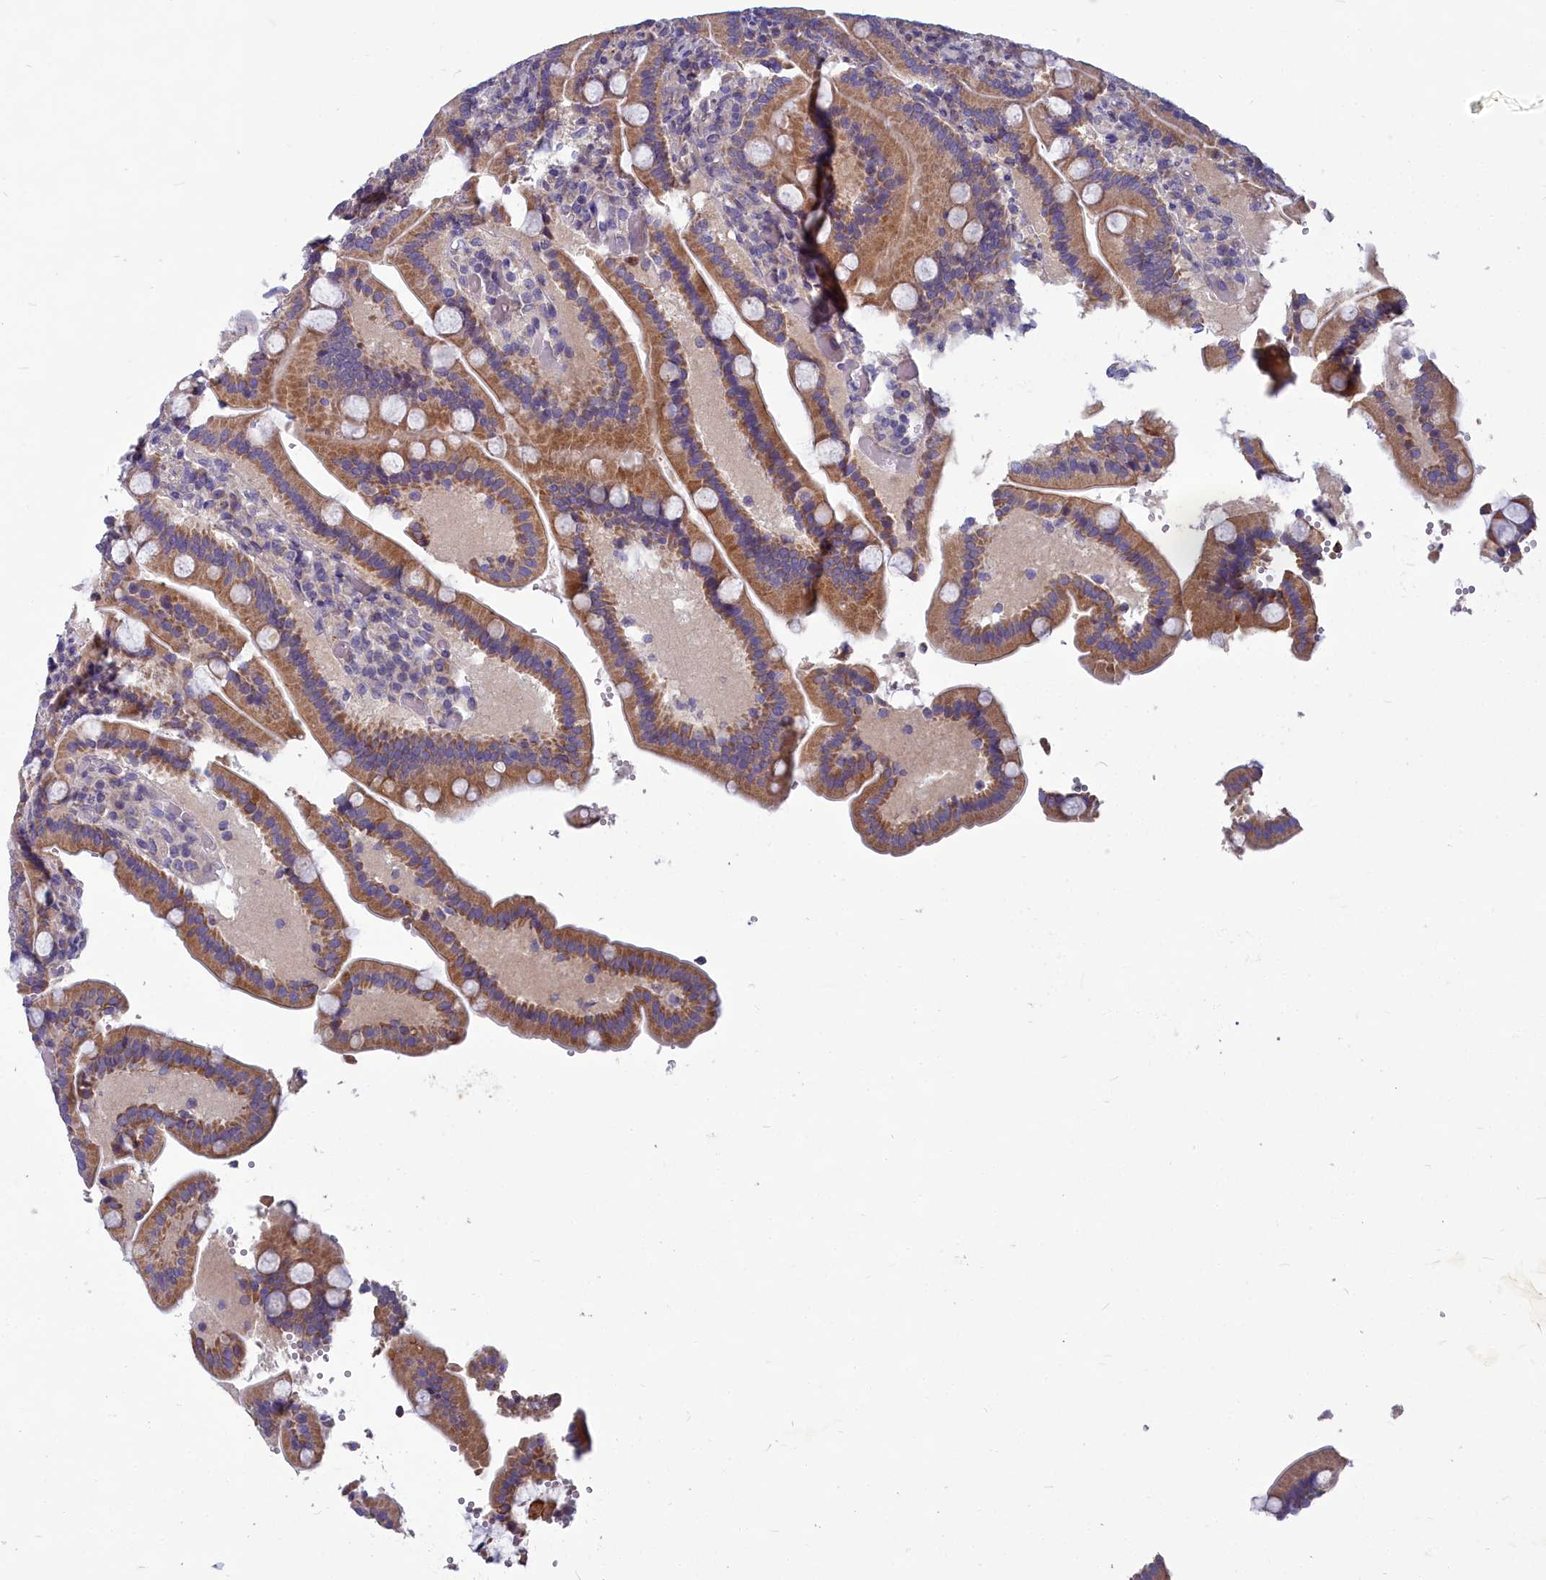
{"staining": {"intensity": "moderate", "quantity": ">75%", "location": "cytoplasmic/membranous"}, "tissue": "duodenum", "cell_type": "Glandular cells", "image_type": "normal", "snomed": [{"axis": "morphology", "description": "Normal tissue, NOS"}, {"axis": "topography", "description": "Duodenum"}], "caption": "Duodenum stained for a protein displays moderate cytoplasmic/membranous positivity in glandular cells. The protein of interest is stained brown, and the nuclei are stained in blue (DAB IHC with brightfield microscopy, high magnification).", "gene": "COX20", "patient": {"sex": "female", "age": 62}}